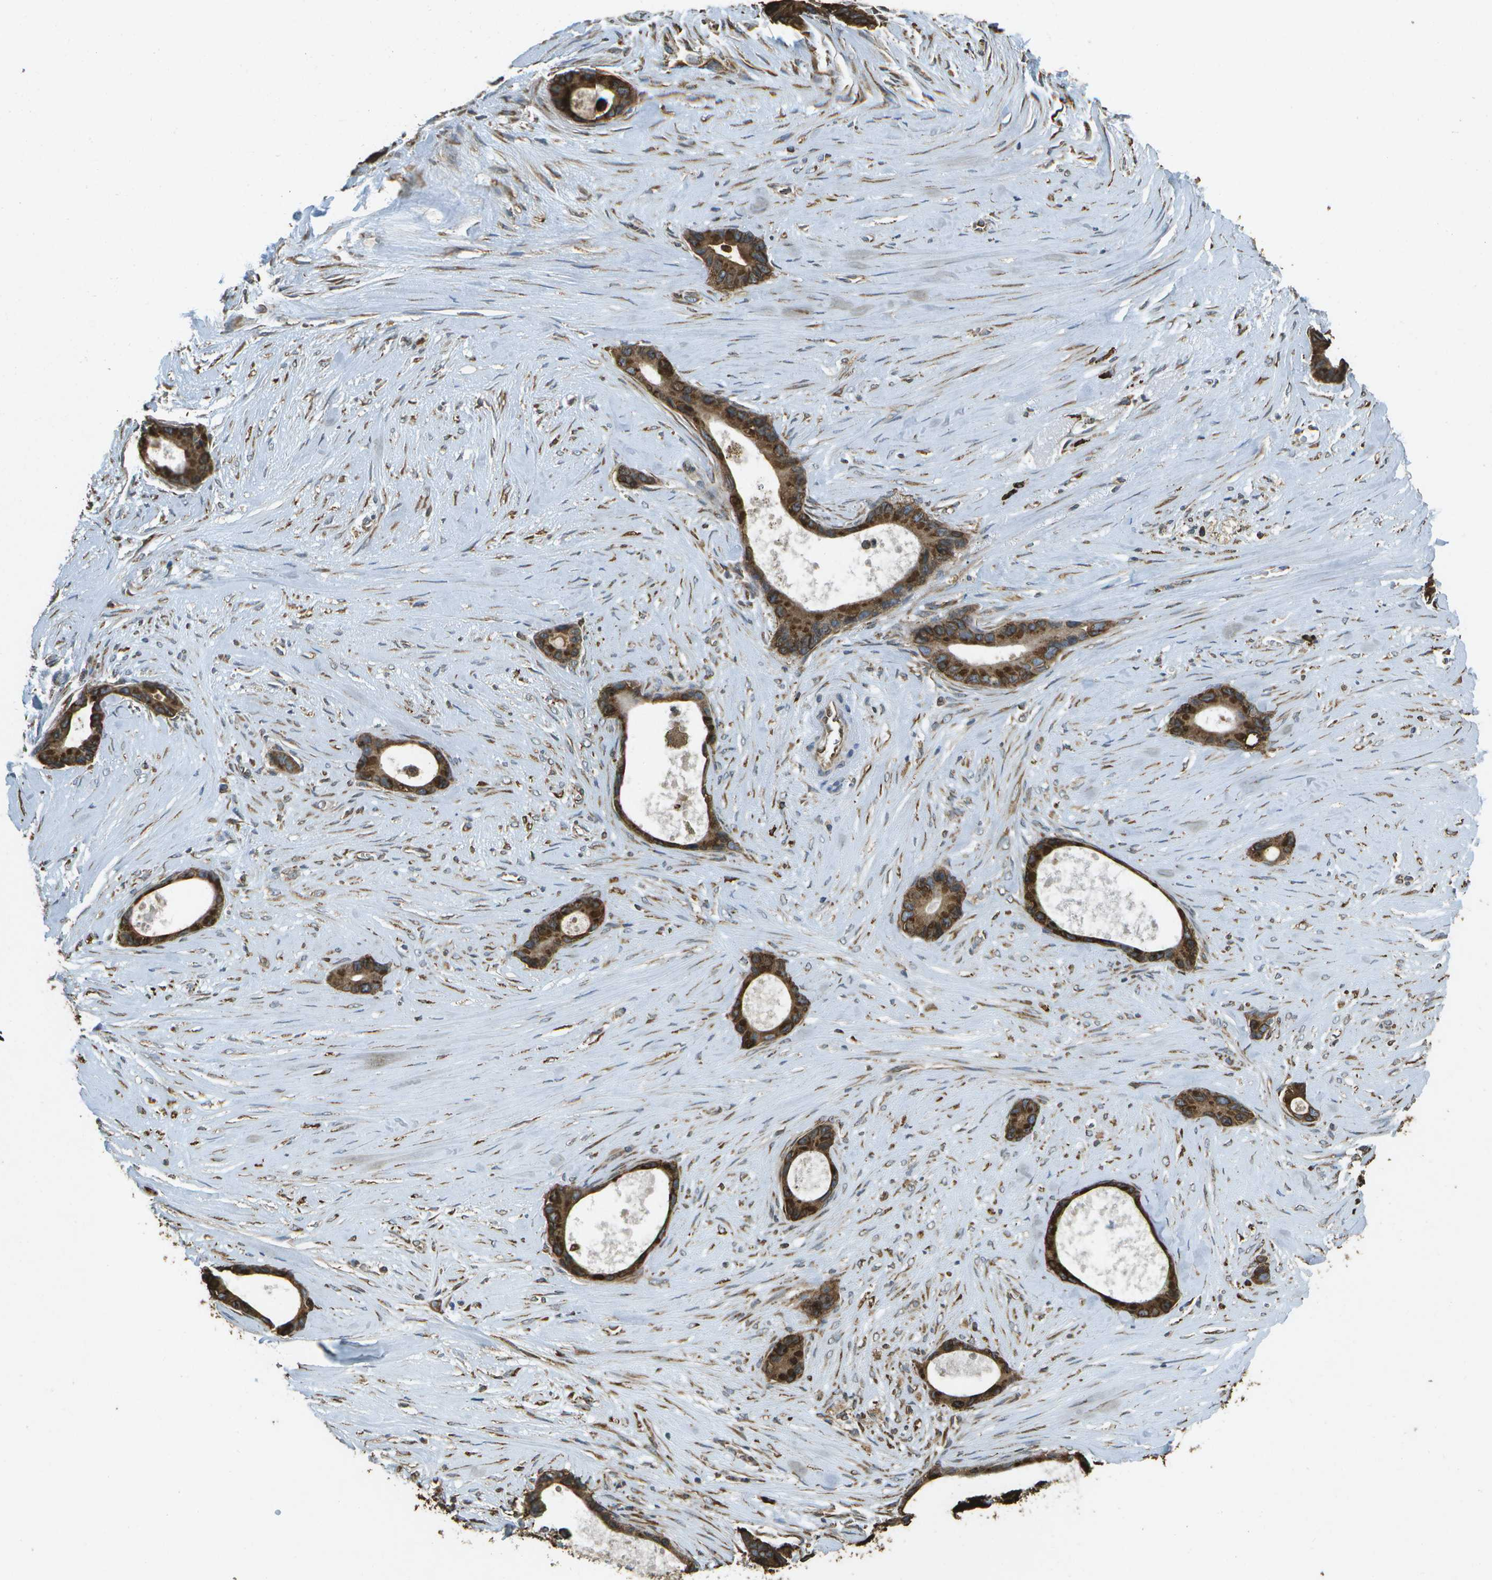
{"staining": {"intensity": "strong", "quantity": ">75%", "location": "cytoplasmic/membranous"}, "tissue": "liver cancer", "cell_type": "Tumor cells", "image_type": "cancer", "snomed": [{"axis": "morphology", "description": "Cholangiocarcinoma"}, {"axis": "topography", "description": "Liver"}], "caption": "Liver cancer (cholangiocarcinoma) stained for a protein (brown) displays strong cytoplasmic/membranous positive expression in approximately >75% of tumor cells.", "gene": "PDIA4", "patient": {"sex": "female", "age": 55}}